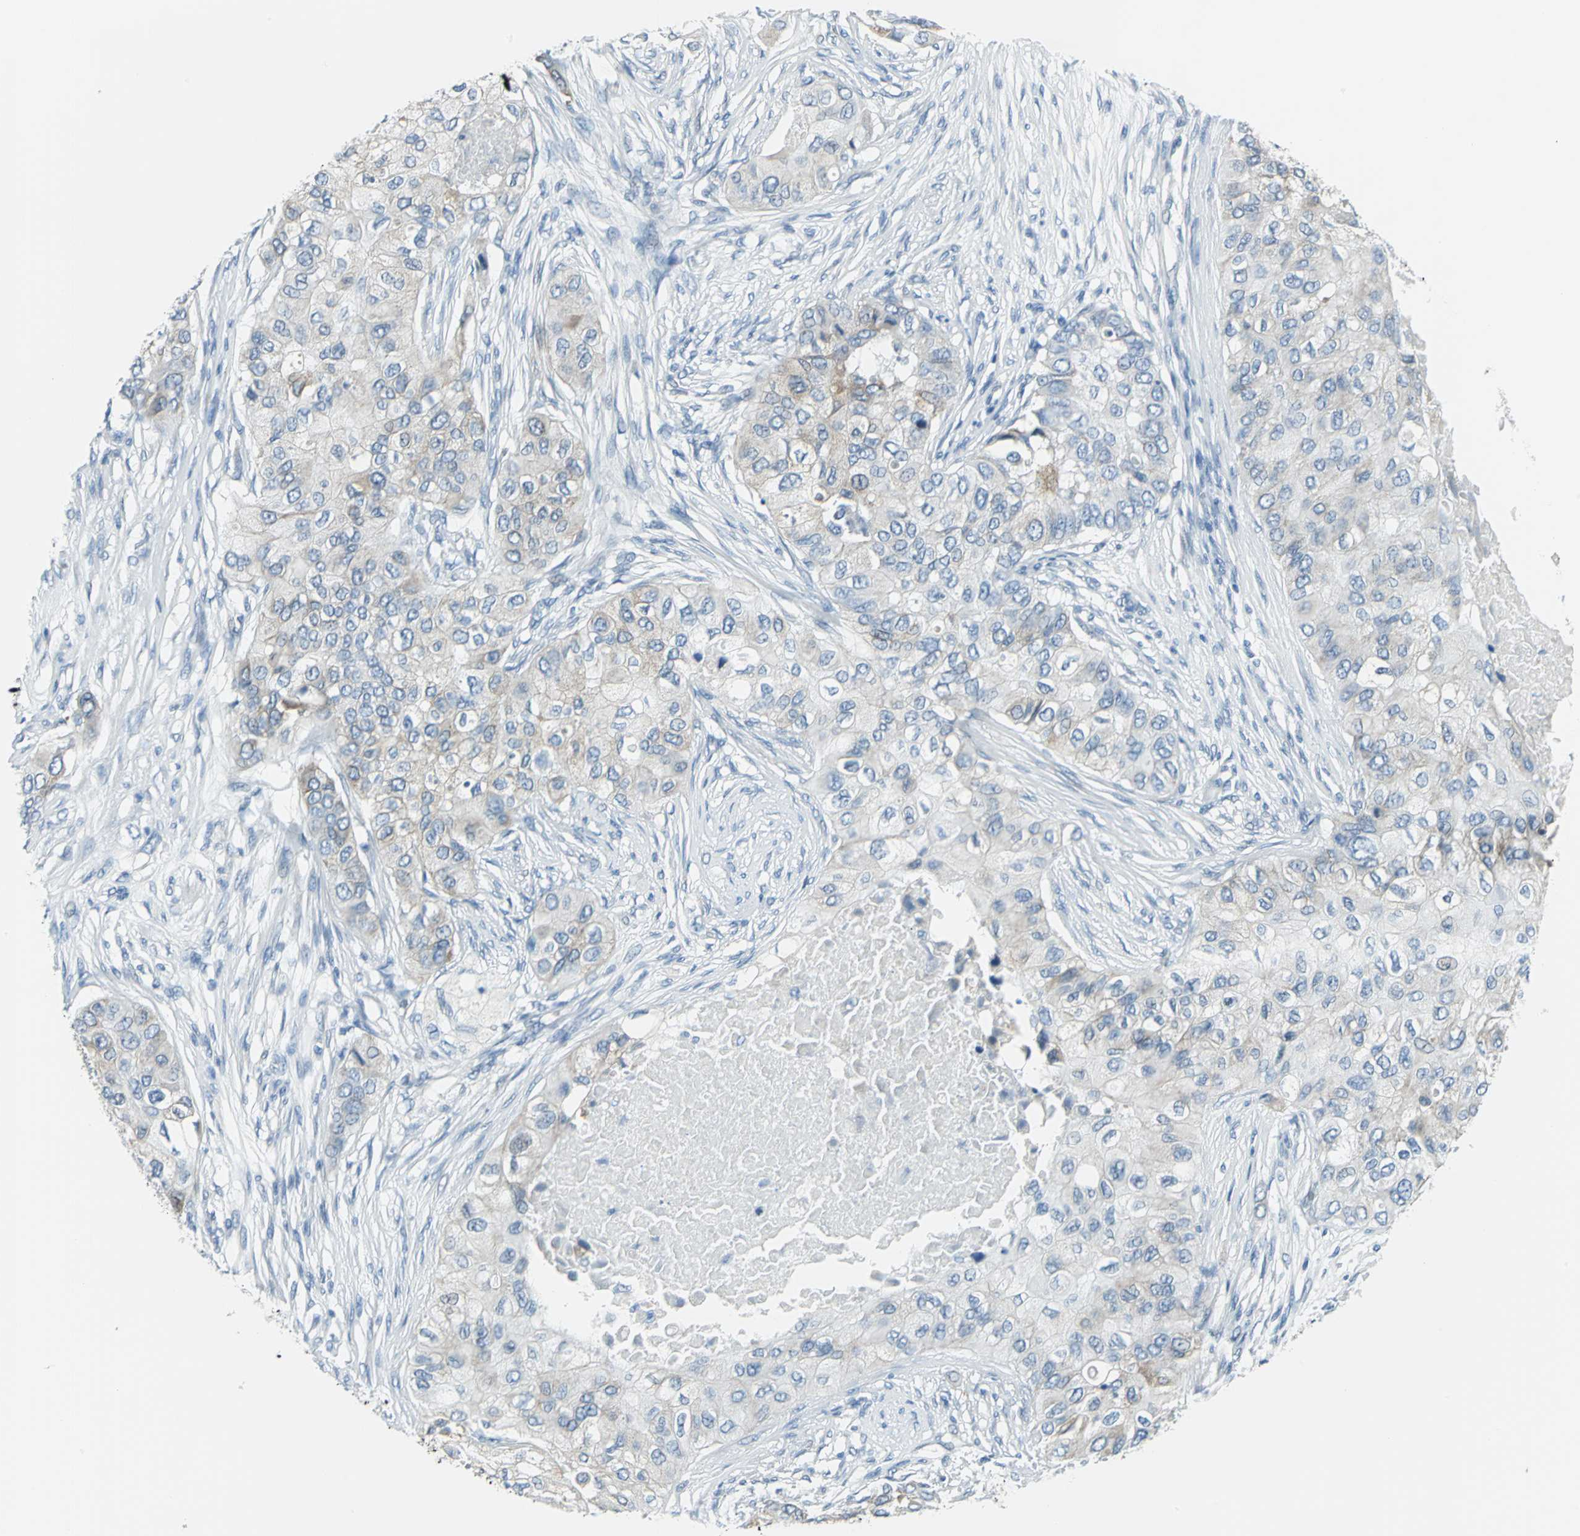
{"staining": {"intensity": "moderate", "quantity": "25%-75%", "location": "cytoplasmic/membranous"}, "tissue": "breast cancer", "cell_type": "Tumor cells", "image_type": "cancer", "snomed": [{"axis": "morphology", "description": "Normal tissue, NOS"}, {"axis": "morphology", "description": "Duct carcinoma"}, {"axis": "topography", "description": "Breast"}], "caption": "An image showing moderate cytoplasmic/membranous positivity in approximately 25%-75% of tumor cells in breast cancer (intraductal carcinoma), as visualized by brown immunohistochemical staining.", "gene": "CYB5A", "patient": {"sex": "female", "age": 49}}